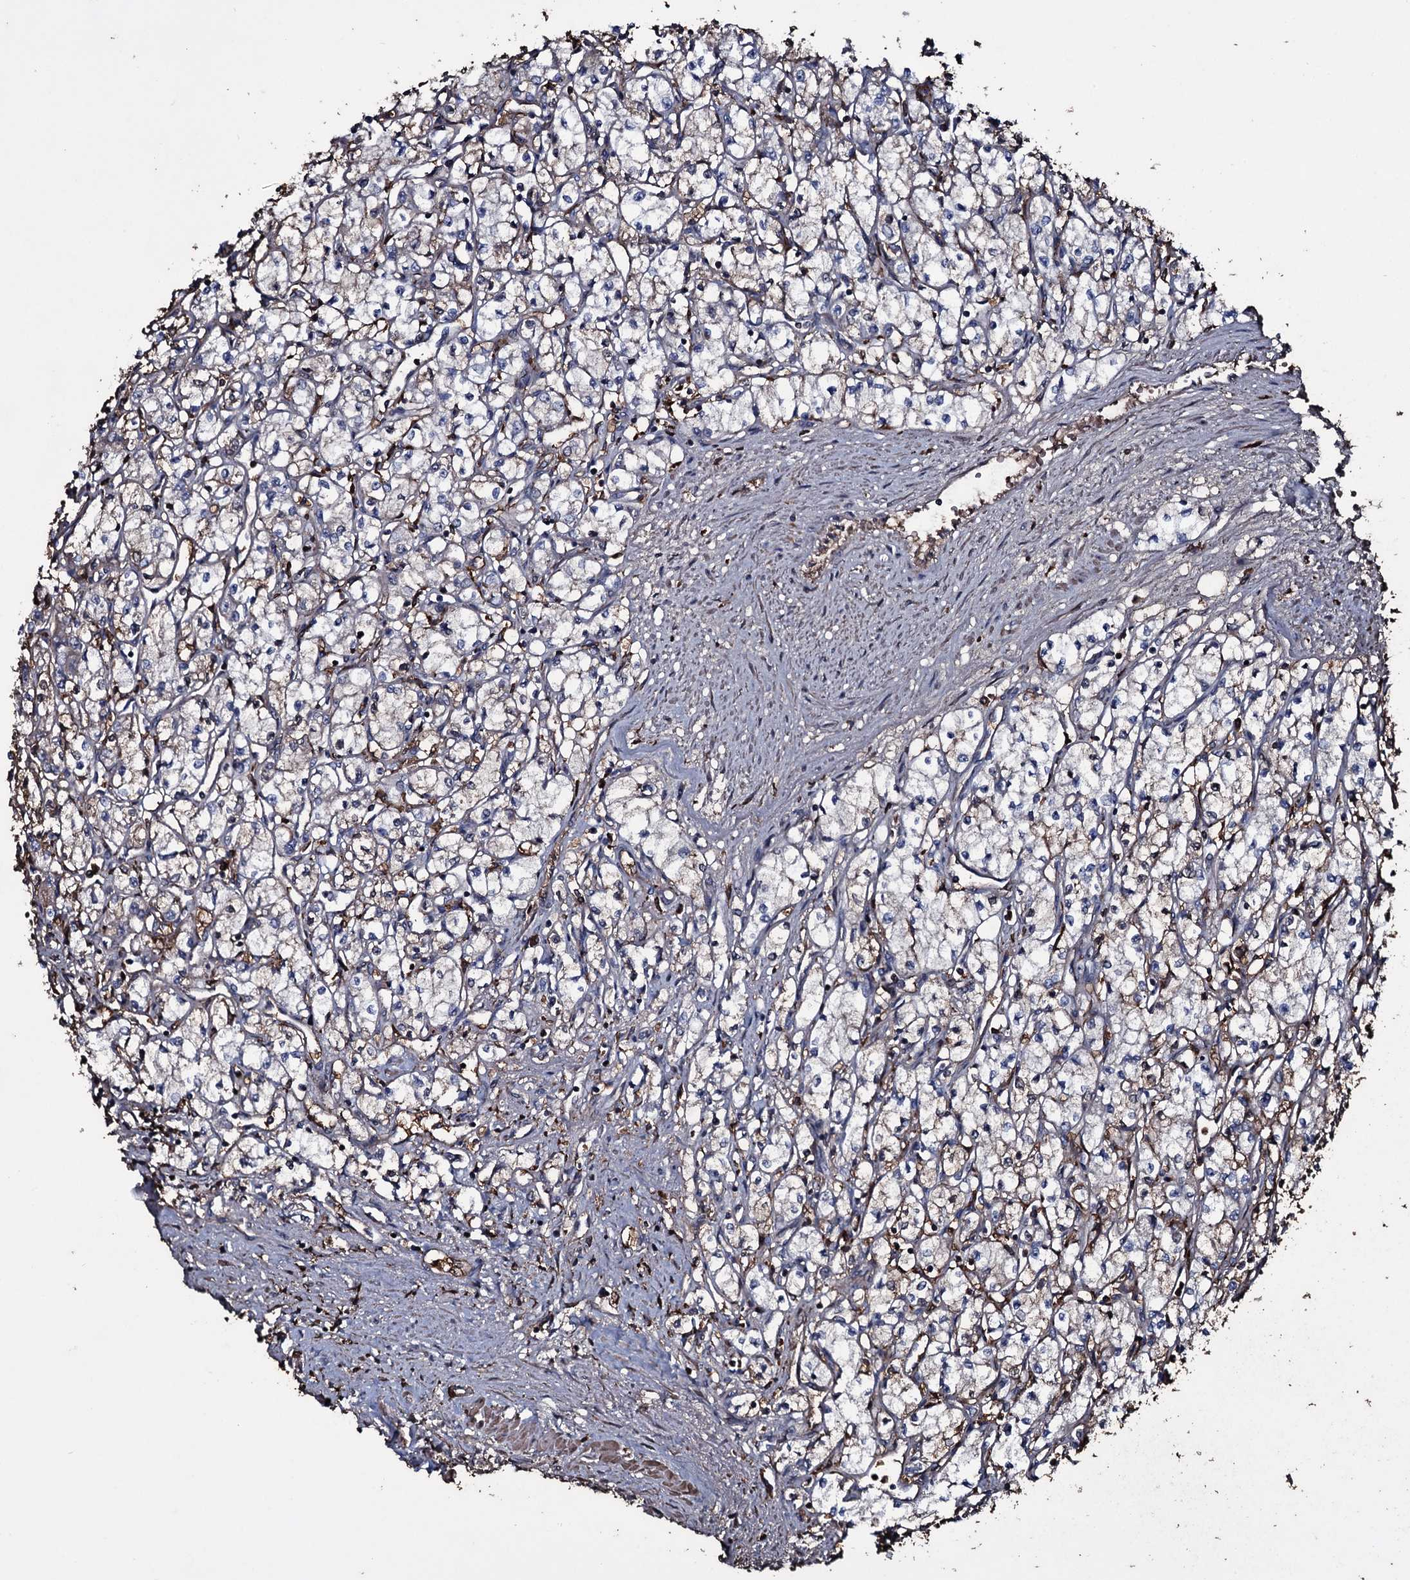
{"staining": {"intensity": "weak", "quantity": "<25%", "location": "cytoplasmic/membranous"}, "tissue": "renal cancer", "cell_type": "Tumor cells", "image_type": "cancer", "snomed": [{"axis": "morphology", "description": "Adenocarcinoma, NOS"}, {"axis": "topography", "description": "Kidney"}], "caption": "There is no significant expression in tumor cells of renal cancer (adenocarcinoma).", "gene": "ZSWIM8", "patient": {"sex": "male", "age": 59}}